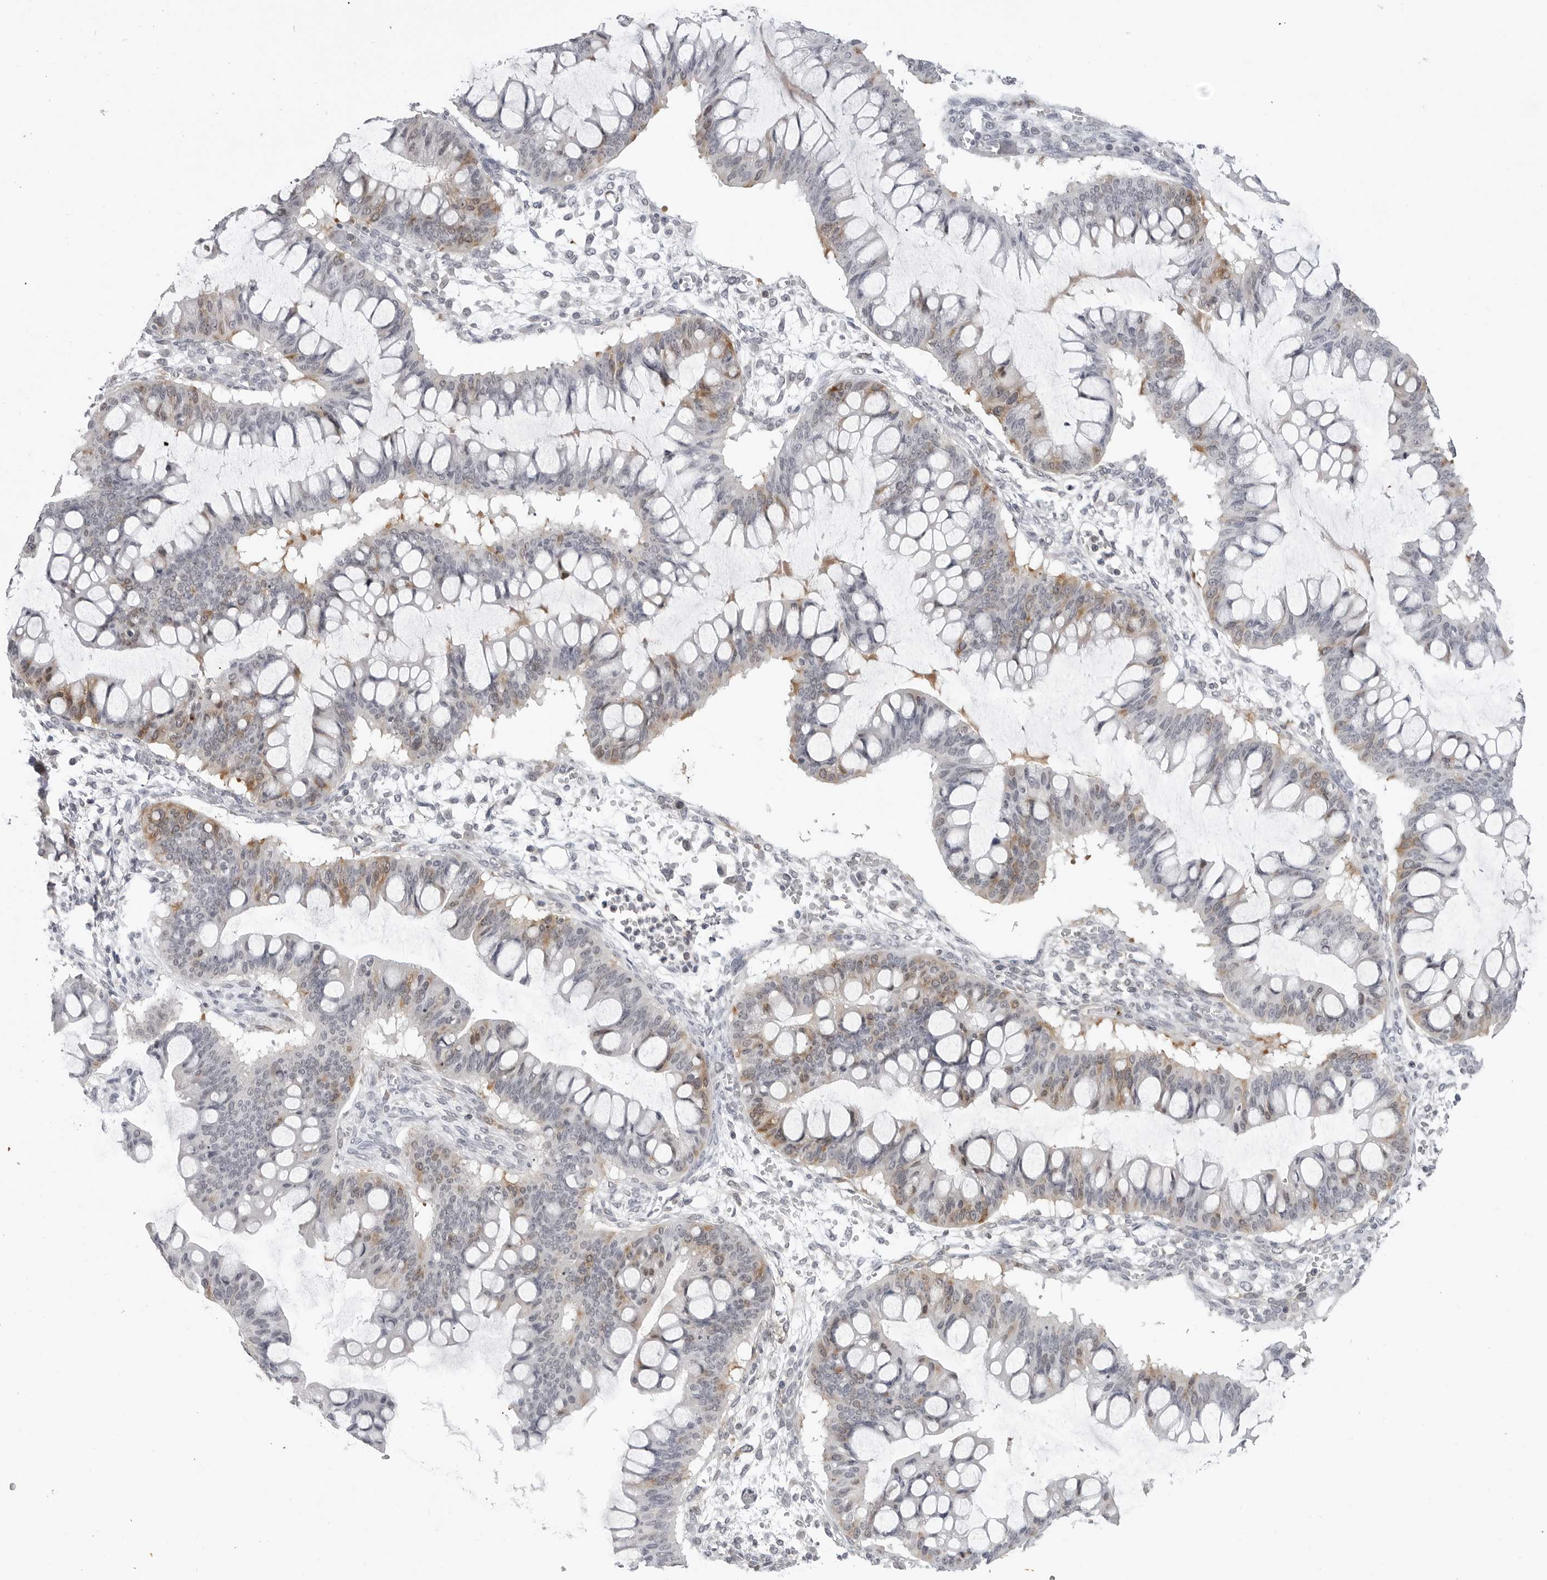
{"staining": {"intensity": "moderate", "quantity": "<25%", "location": "cytoplasmic/membranous"}, "tissue": "ovarian cancer", "cell_type": "Tumor cells", "image_type": "cancer", "snomed": [{"axis": "morphology", "description": "Cystadenocarcinoma, mucinous, NOS"}, {"axis": "topography", "description": "Ovary"}], "caption": "Ovarian mucinous cystadenocarcinoma stained with a protein marker reveals moderate staining in tumor cells.", "gene": "RRM1", "patient": {"sex": "female", "age": 73}}